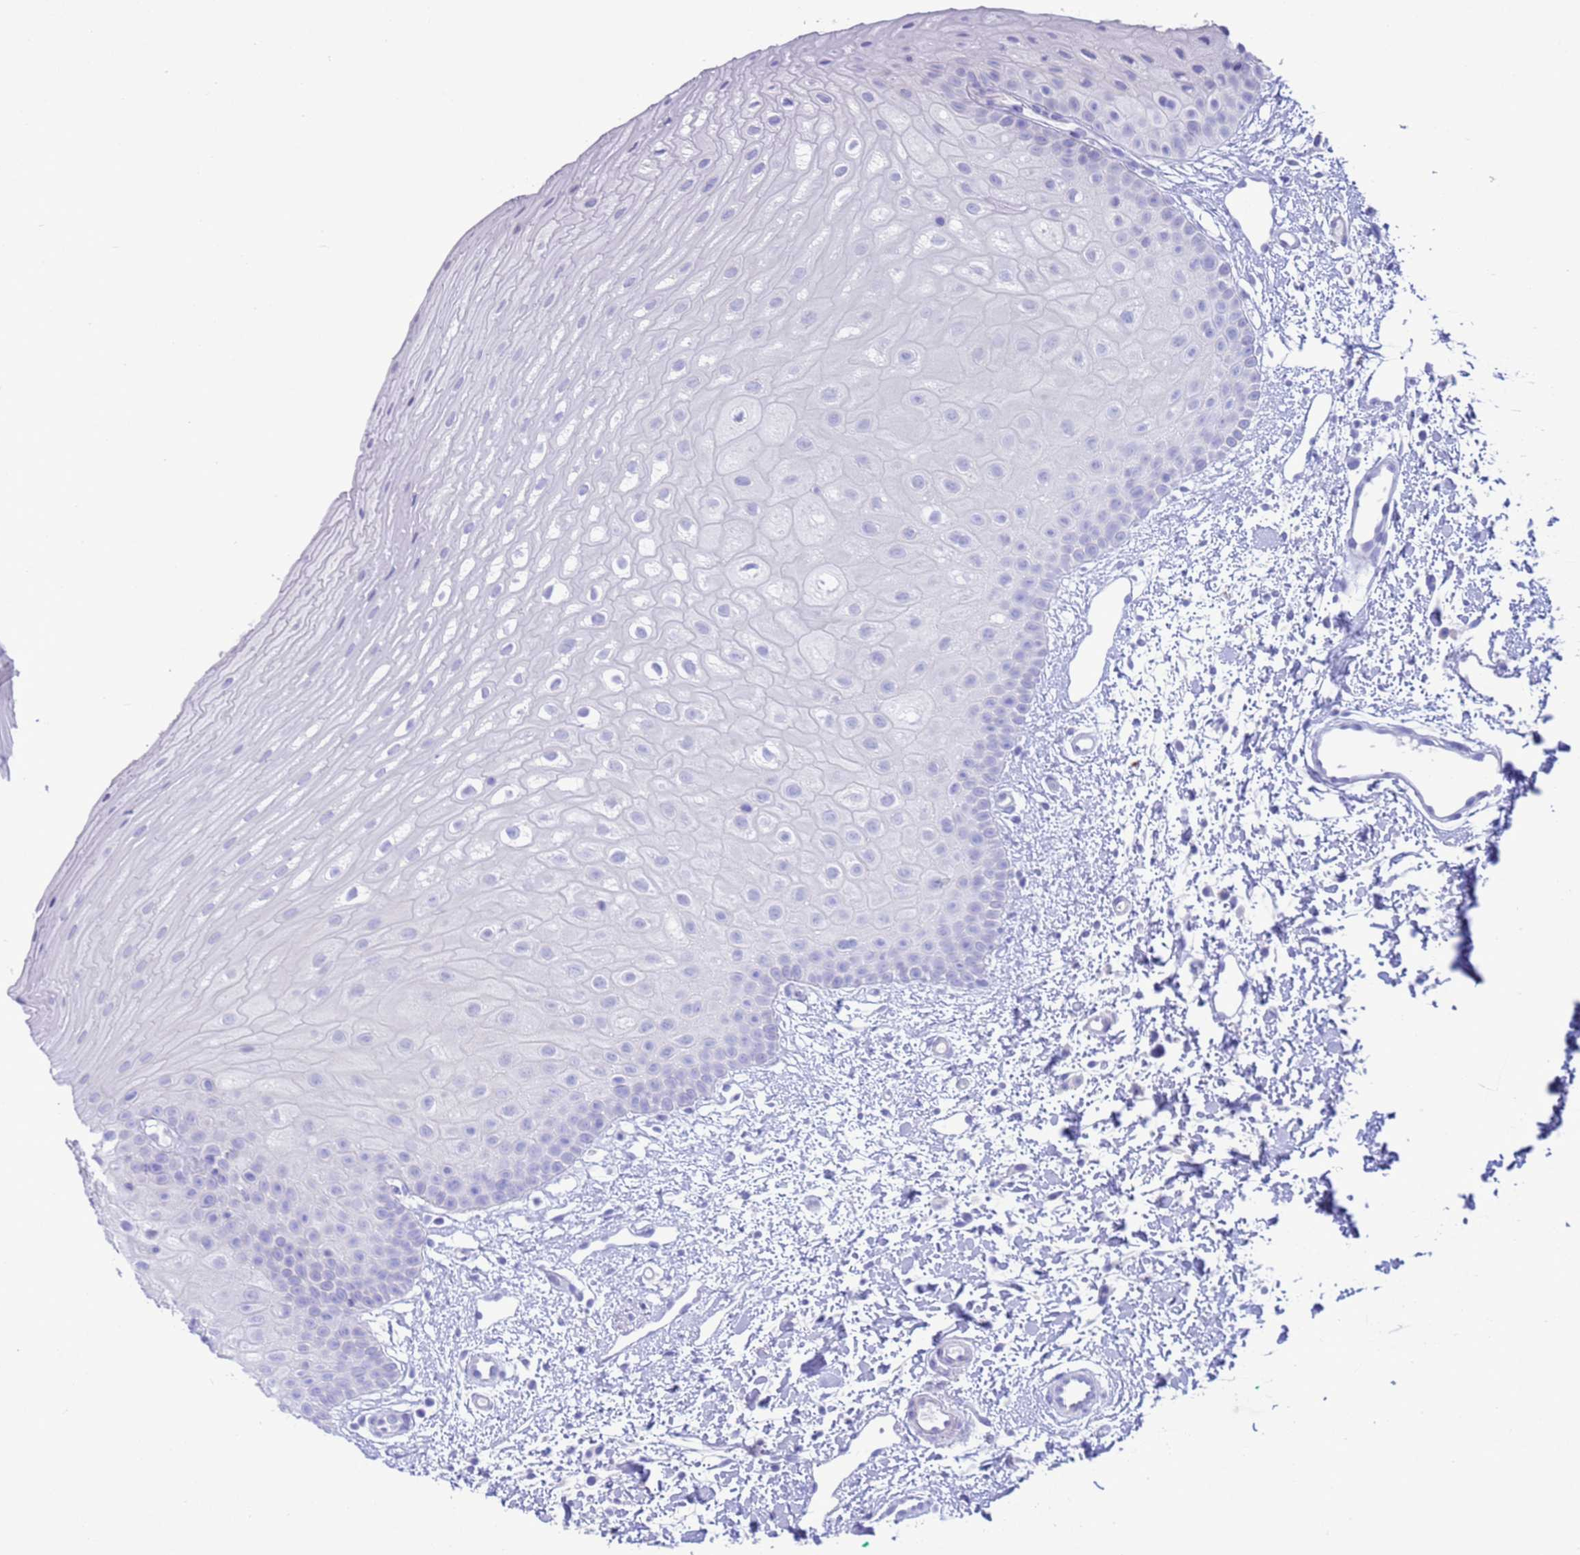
{"staining": {"intensity": "negative", "quantity": "none", "location": "none"}, "tissue": "oral mucosa", "cell_type": "Squamous epithelial cells", "image_type": "normal", "snomed": [{"axis": "morphology", "description": "Normal tissue, NOS"}, {"axis": "topography", "description": "Oral tissue"}], "caption": "Oral mucosa was stained to show a protein in brown. There is no significant expression in squamous epithelial cells. Brightfield microscopy of immunohistochemistry (IHC) stained with DAB (3,3'-diaminobenzidine) (brown) and hematoxylin (blue), captured at high magnification.", "gene": "GSTM1", "patient": {"sex": "female", "age": 67}}